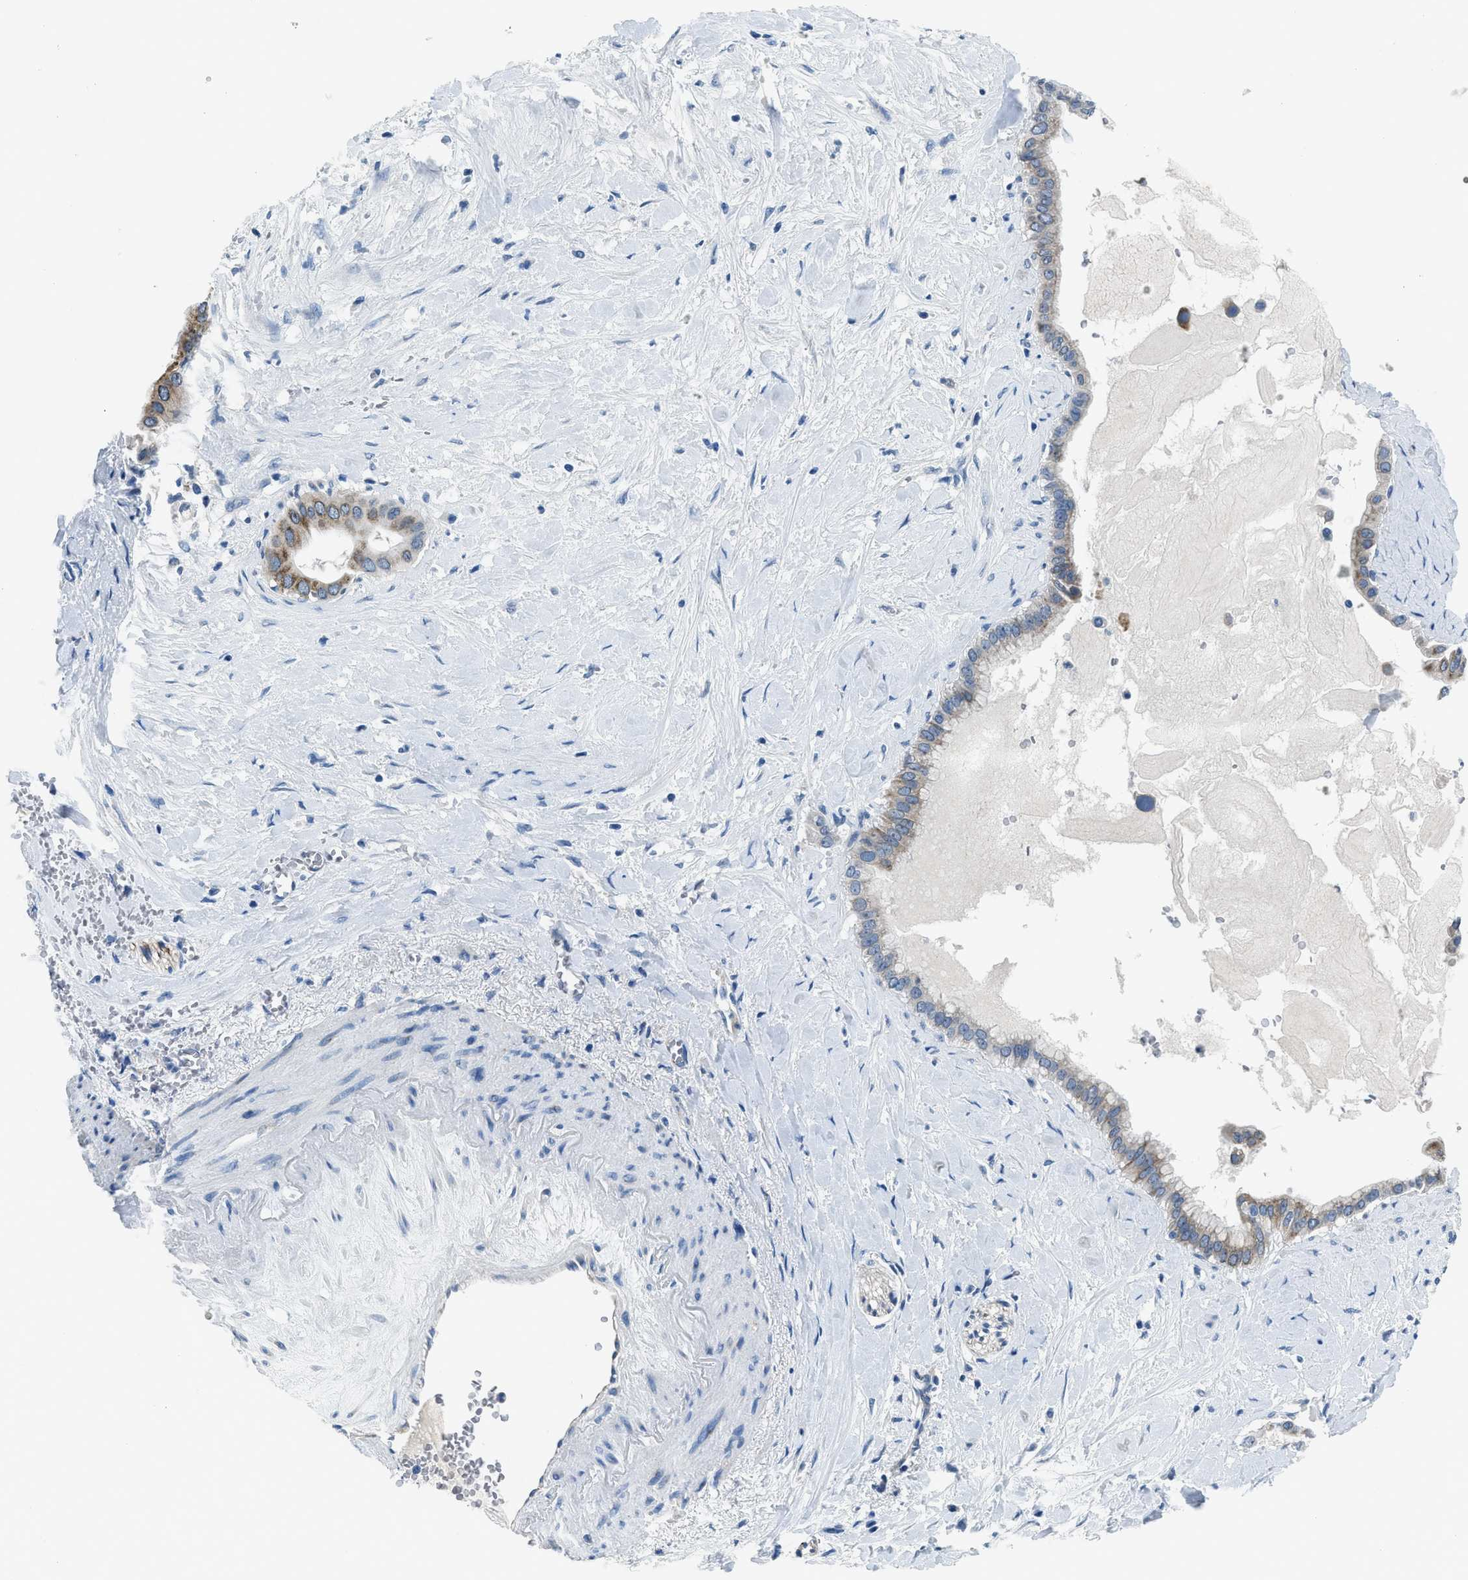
{"staining": {"intensity": "weak", "quantity": "<25%", "location": "cytoplasmic/membranous"}, "tissue": "pancreatic cancer", "cell_type": "Tumor cells", "image_type": "cancer", "snomed": [{"axis": "morphology", "description": "Adenocarcinoma, NOS"}, {"axis": "topography", "description": "Pancreas"}], "caption": "Tumor cells show no significant expression in adenocarcinoma (pancreatic).", "gene": "GJA3", "patient": {"sex": "male", "age": 55}}